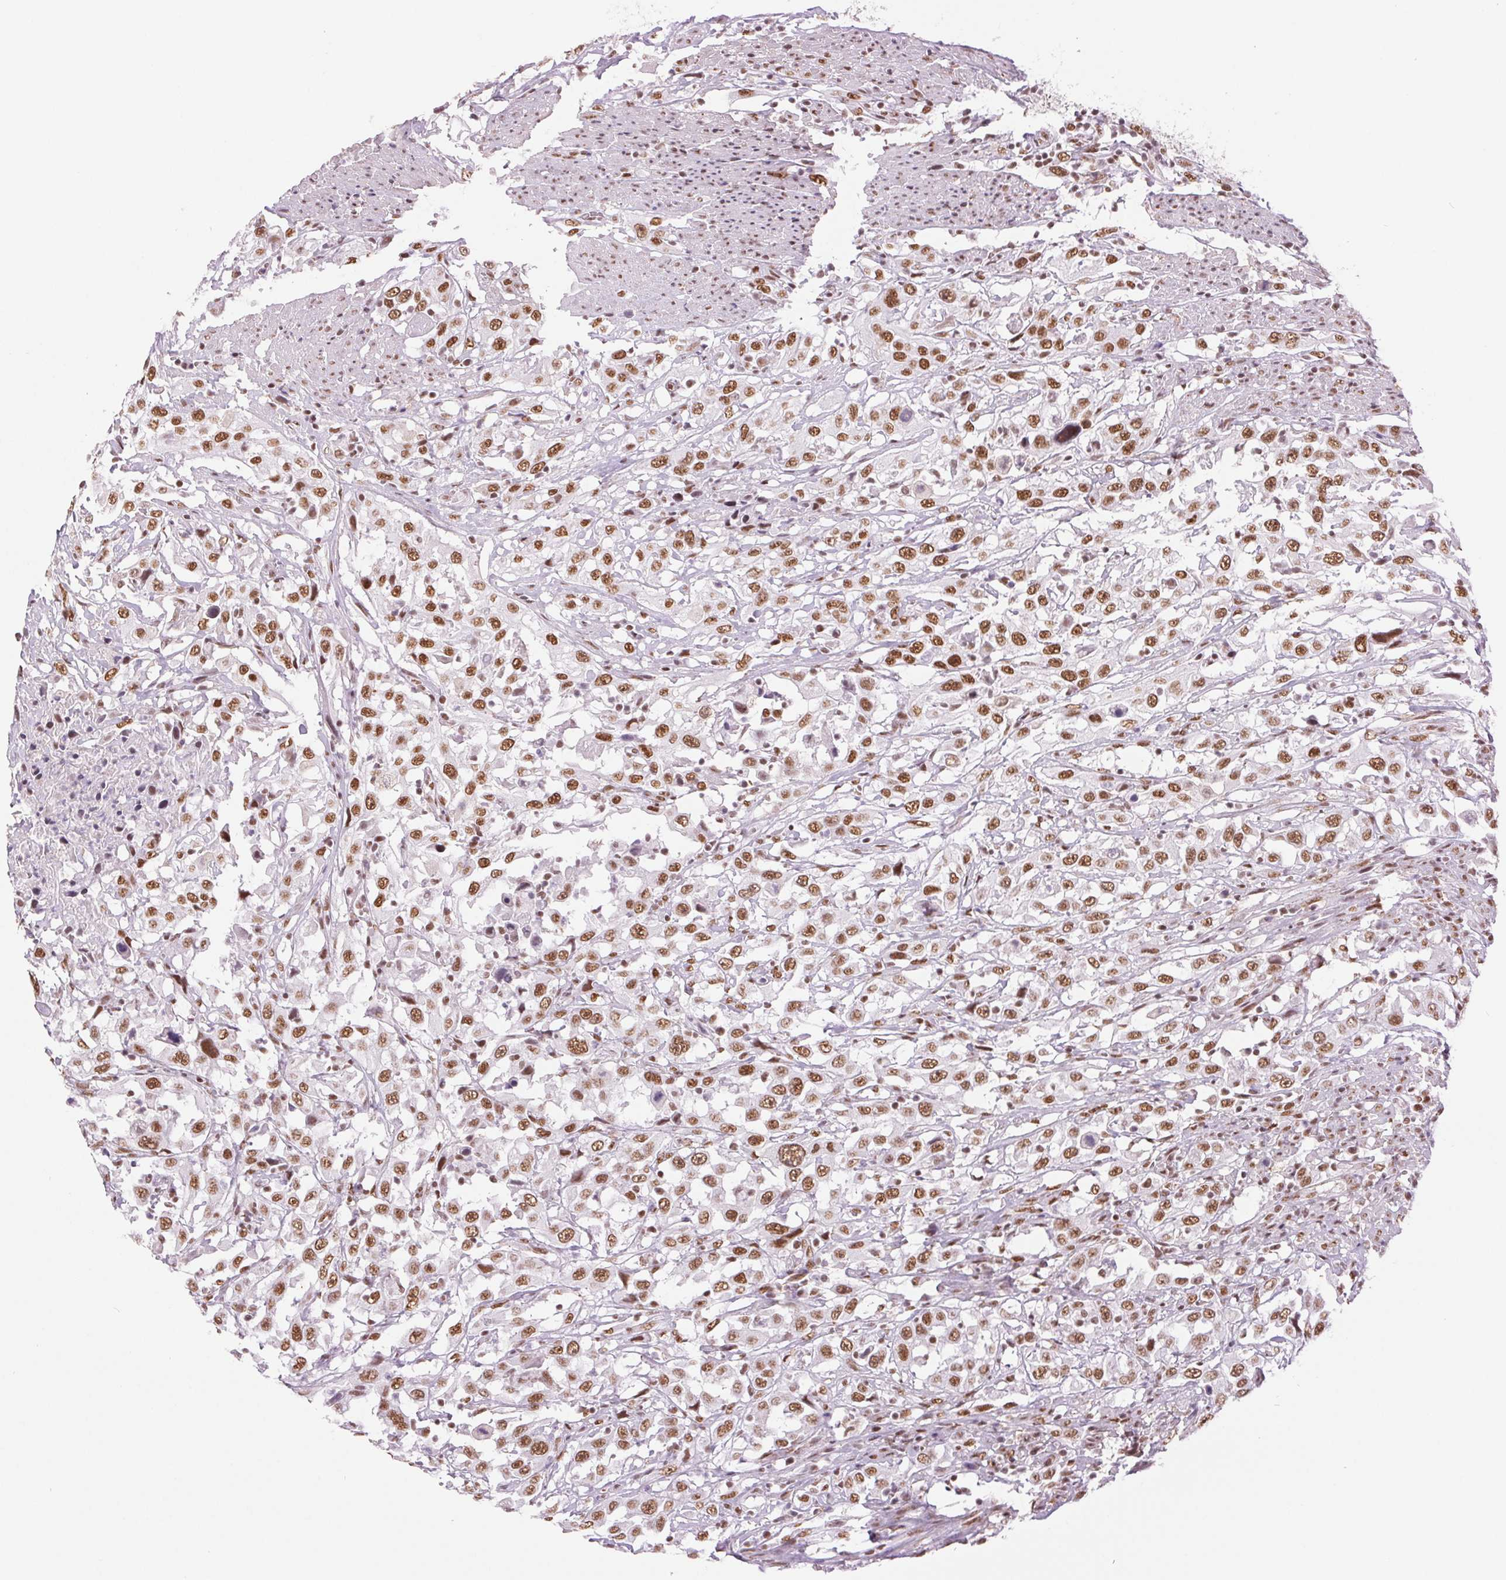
{"staining": {"intensity": "moderate", "quantity": ">75%", "location": "nuclear"}, "tissue": "urothelial cancer", "cell_type": "Tumor cells", "image_type": "cancer", "snomed": [{"axis": "morphology", "description": "Urothelial carcinoma, High grade"}, {"axis": "topography", "description": "Urinary bladder"}], "caption": "Protein staining demonstrates moderate nuclear staining in about >75% of tumor cells in urothelial carcinoma (high-grade). The protein of interest is stained brown, and the nuclei are stained in blue (DAB IHC with brightfield microscopy, high magnification).", "gene": "ZFR2", "patient": {"sex": "male", "age": 61}}